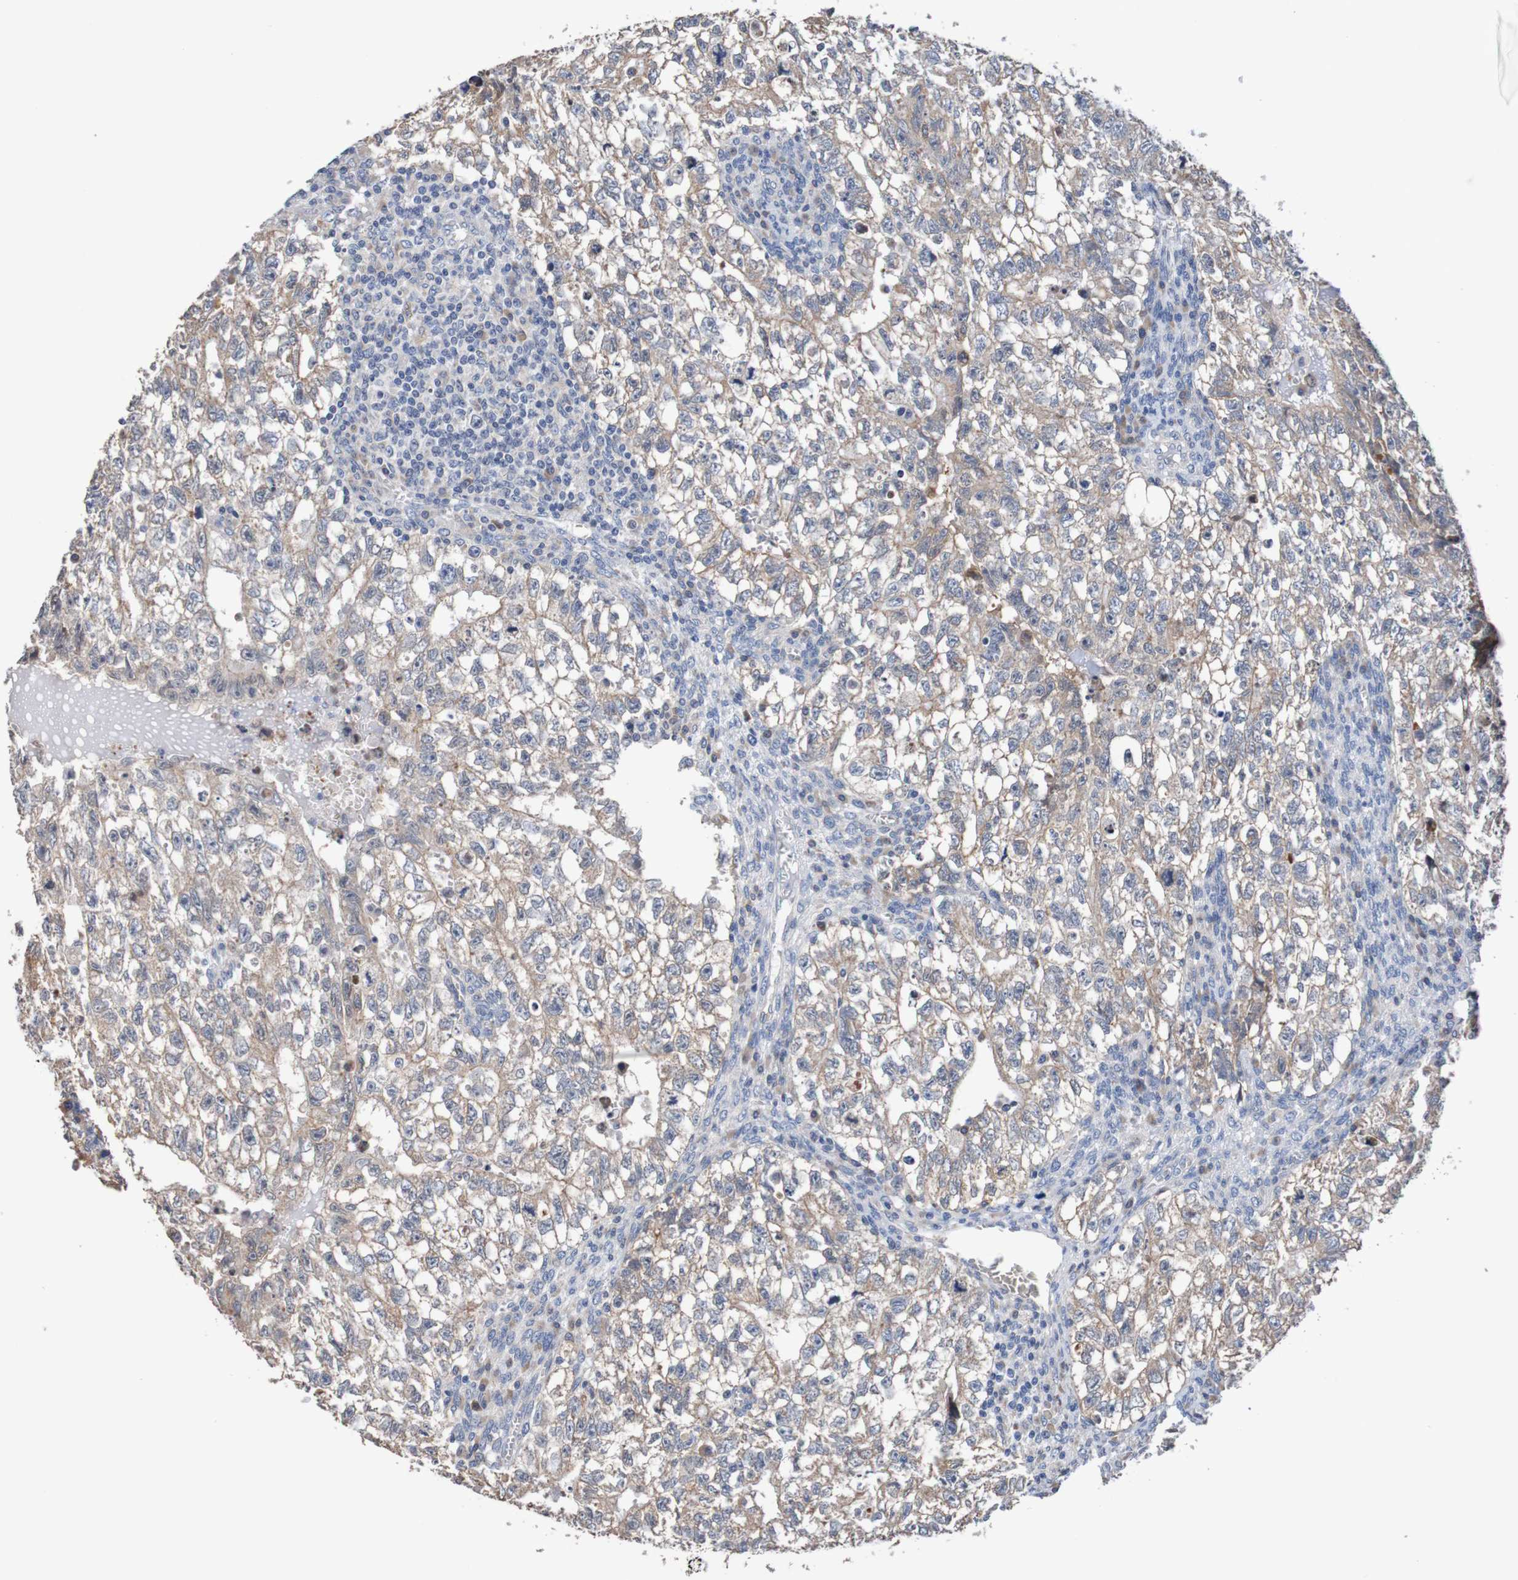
{"staining": {"intensity": "weak", "quantity": ">75%", "location": "cytoplasmic/membranous"}, "tissue": "testis cancer", "cell_type": "Tumor cells", "image_type": "cancer", "snomed": [{"axis": "morphology", "description": "Seminoma, NOS"}, {"axis": "morphology", "description": "Carcinoma, Embryonal, NOS"}, {"axis": "topography", "description": "Testis"}], "caption": "IHC (DAB) staining of testis cancer (embryonal carcinoma) demonstrates weak cytoplasmic/membranous protein staining in about >75% of tumor cells.", "gene": "FIBP", "patient": {"sex": "male", "age": 38}}